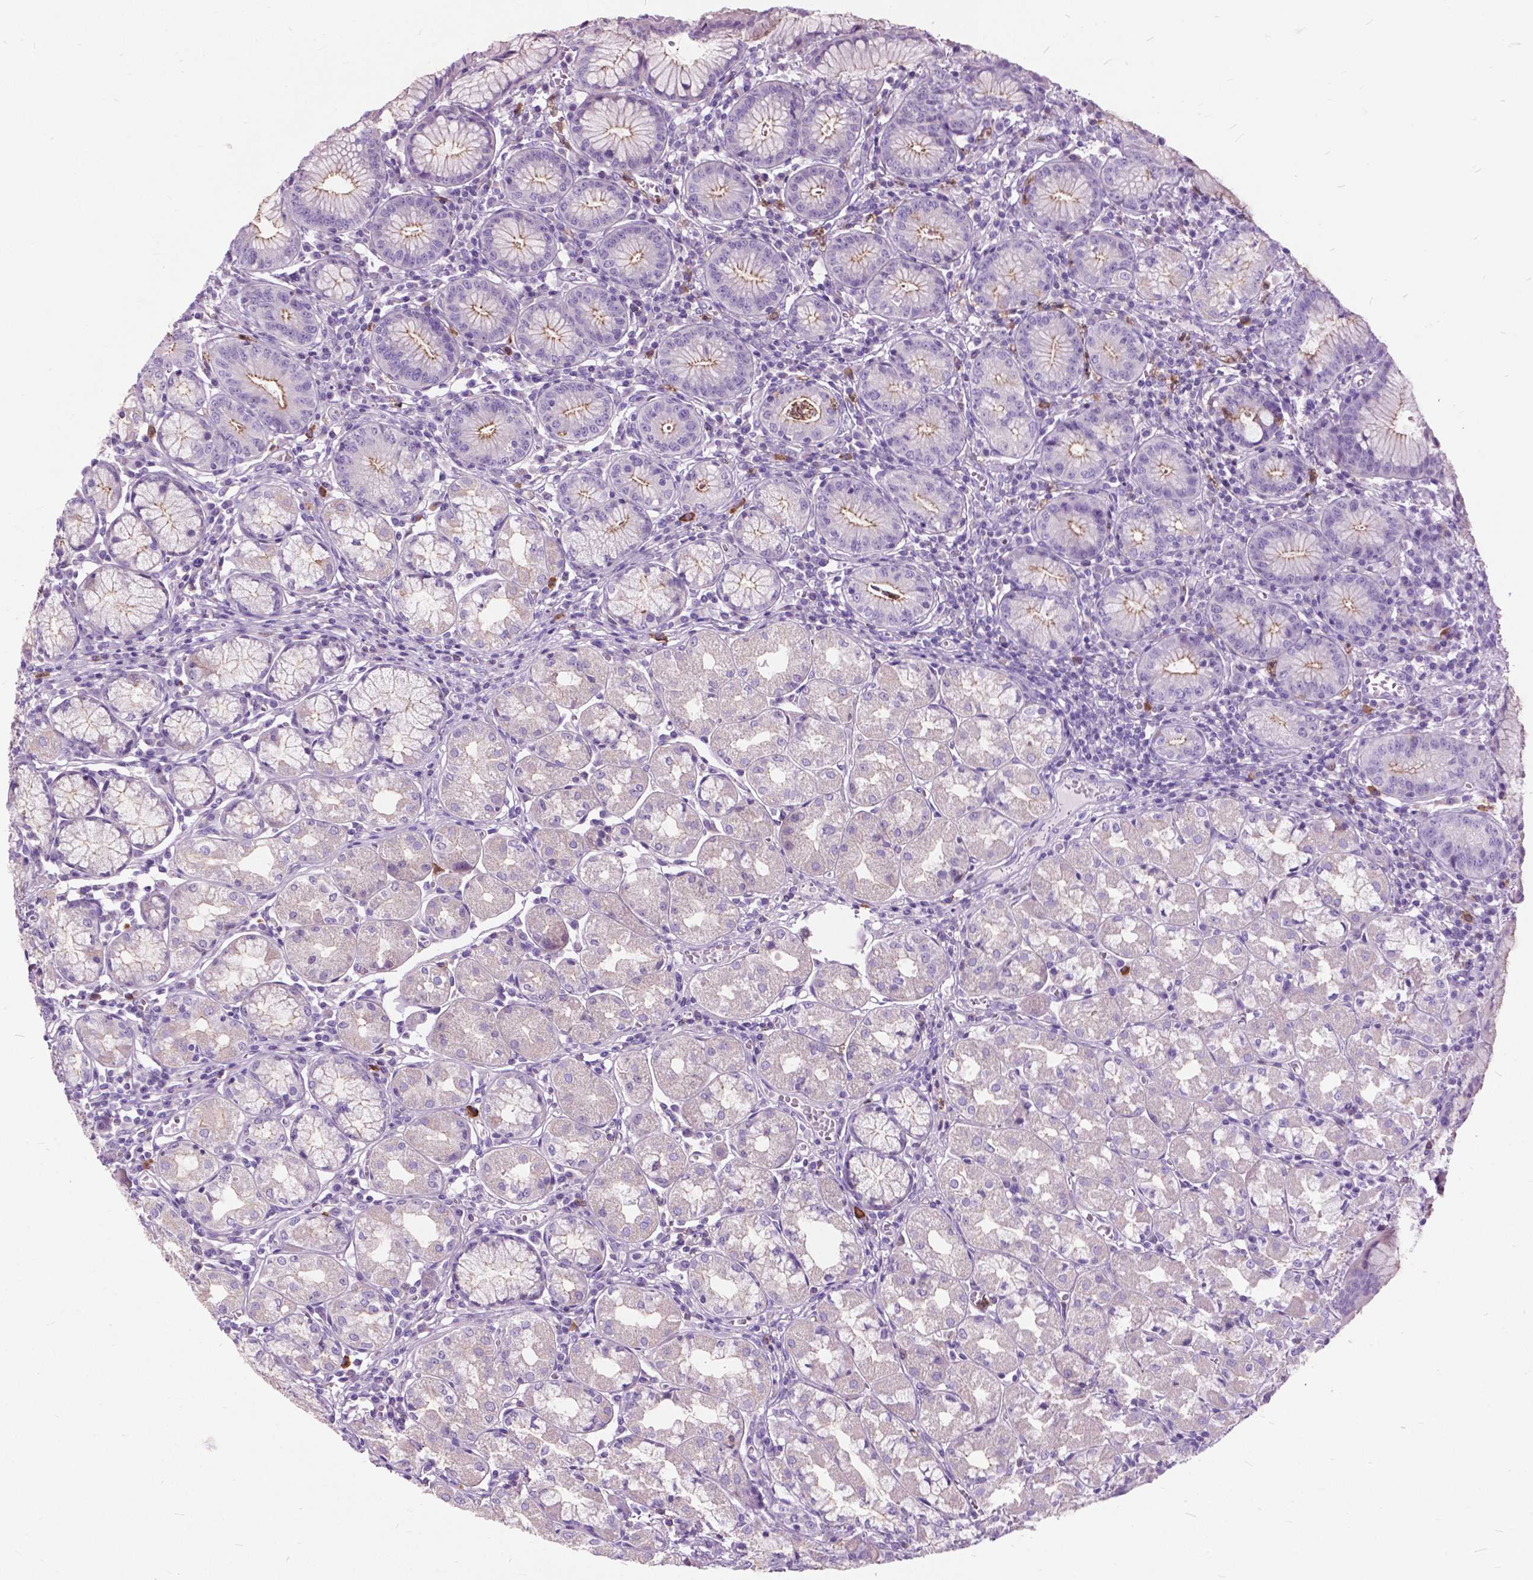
{"staining": {"intensity": "moderate", "quantity": "<25%", "location": "cytoplasmic/membranous"}, "tissue": "stomach", "cell_type": "Glandular cells", "image_type": "normal", "snomed": [{"axis": "morphology", "description": "Normal tissue, NOS"}, {"axis": "topography", "description": "Stomach"}], "caption": "This is a photomicrograph of immunohistochemistry staining of normal stomach, which shows moderate staining in the cytoplasmic/membranous of glandular cells.", "gene": "PRR35", "patient": {"sex": "male", "age": 55}}